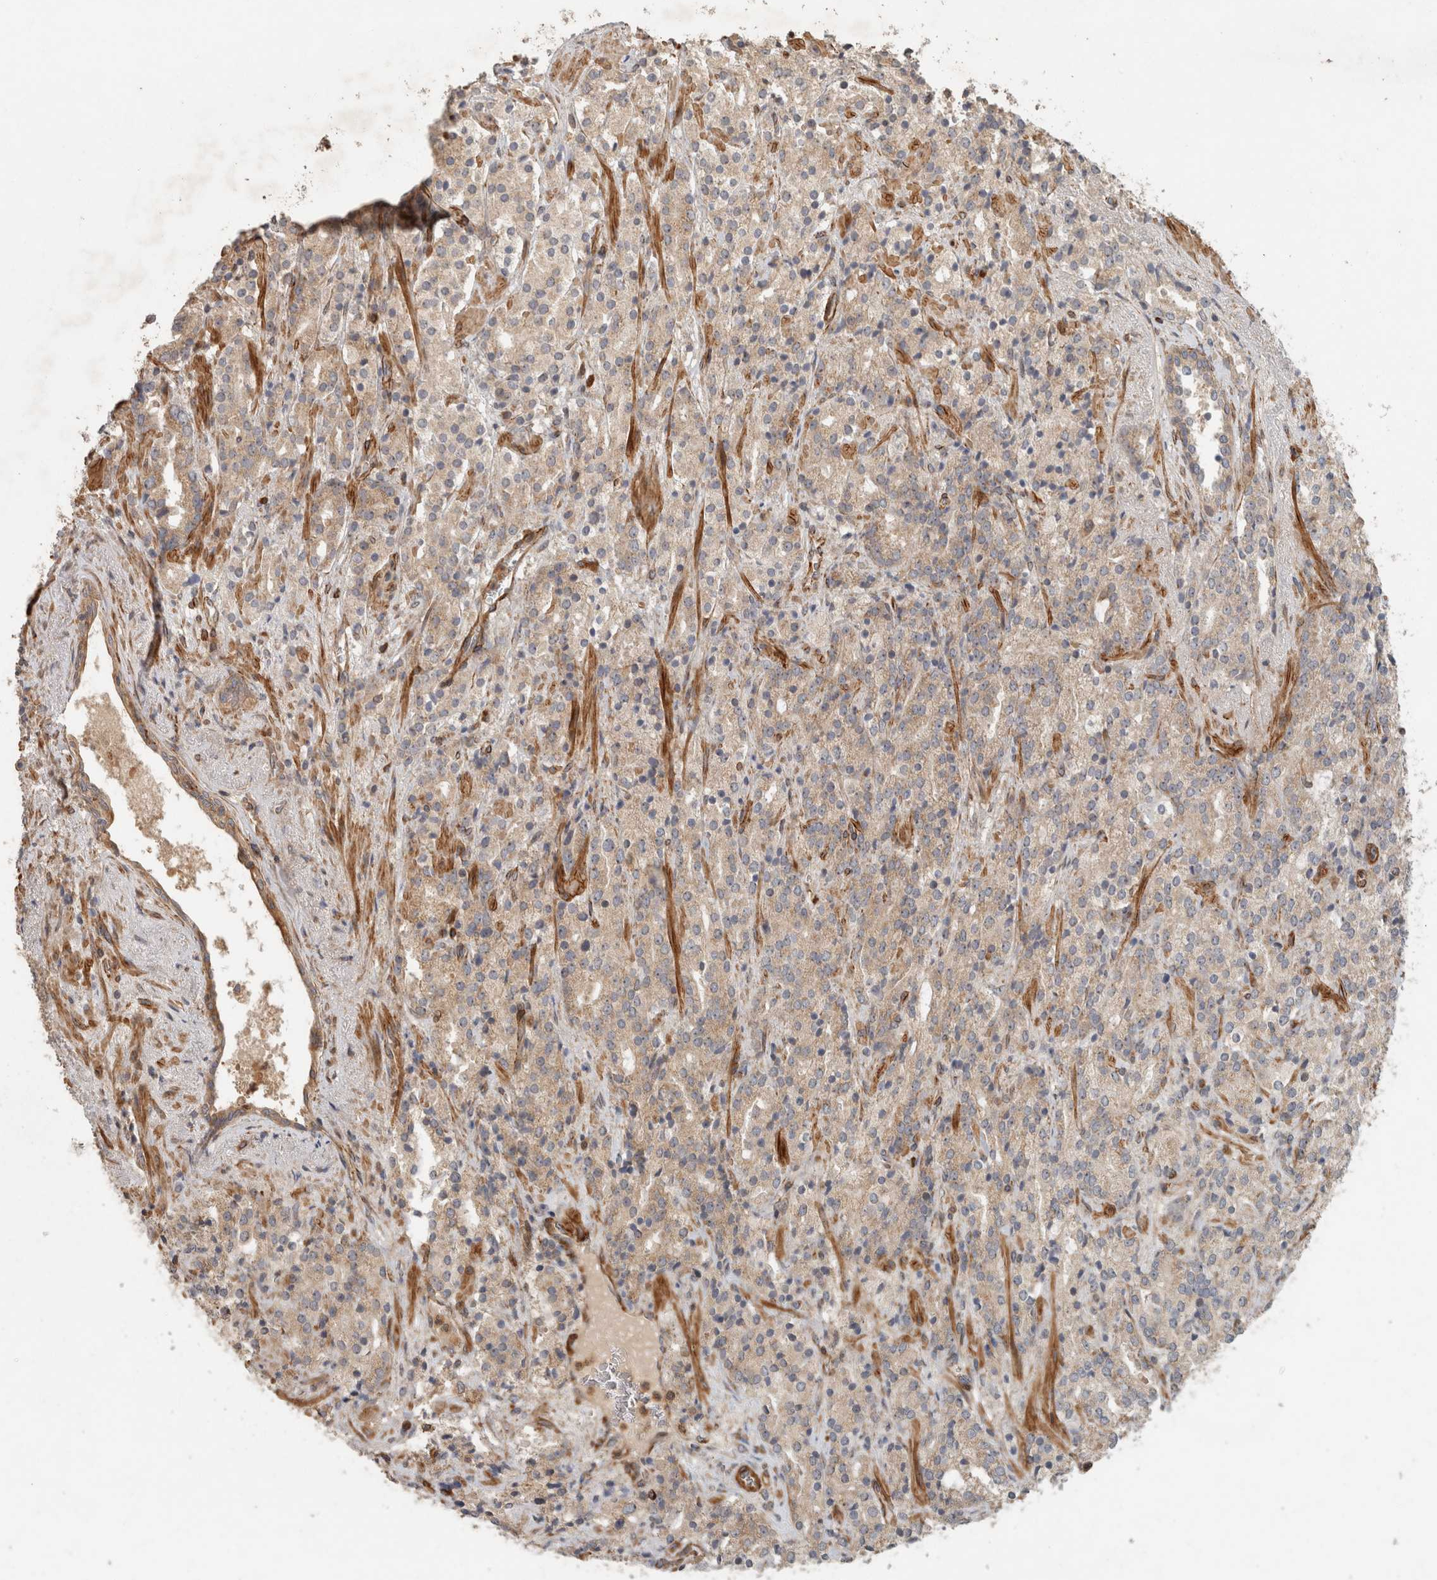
{"staining": {"intensity": "weak", "quantity": ">75%", "location": "cytoplasmic/membranous"}, "tissue": "prostate cancer", "cell_type": "Tumor cells", "image_type": "cancer", "snomed": [{"axis": "morphology", "description": "Adenocarcinoma, High grade"}, {"axis": "topography", "description": "Prostate"}], "caption": "Tumor cells display low levels of weak cytoplasmic/membranous positivity in about >75% of cells in adenocarcinoma (high-grade) (prostate).", "gene": "SIPA1L2", "patient": {"sex": "male", "age": 71}}